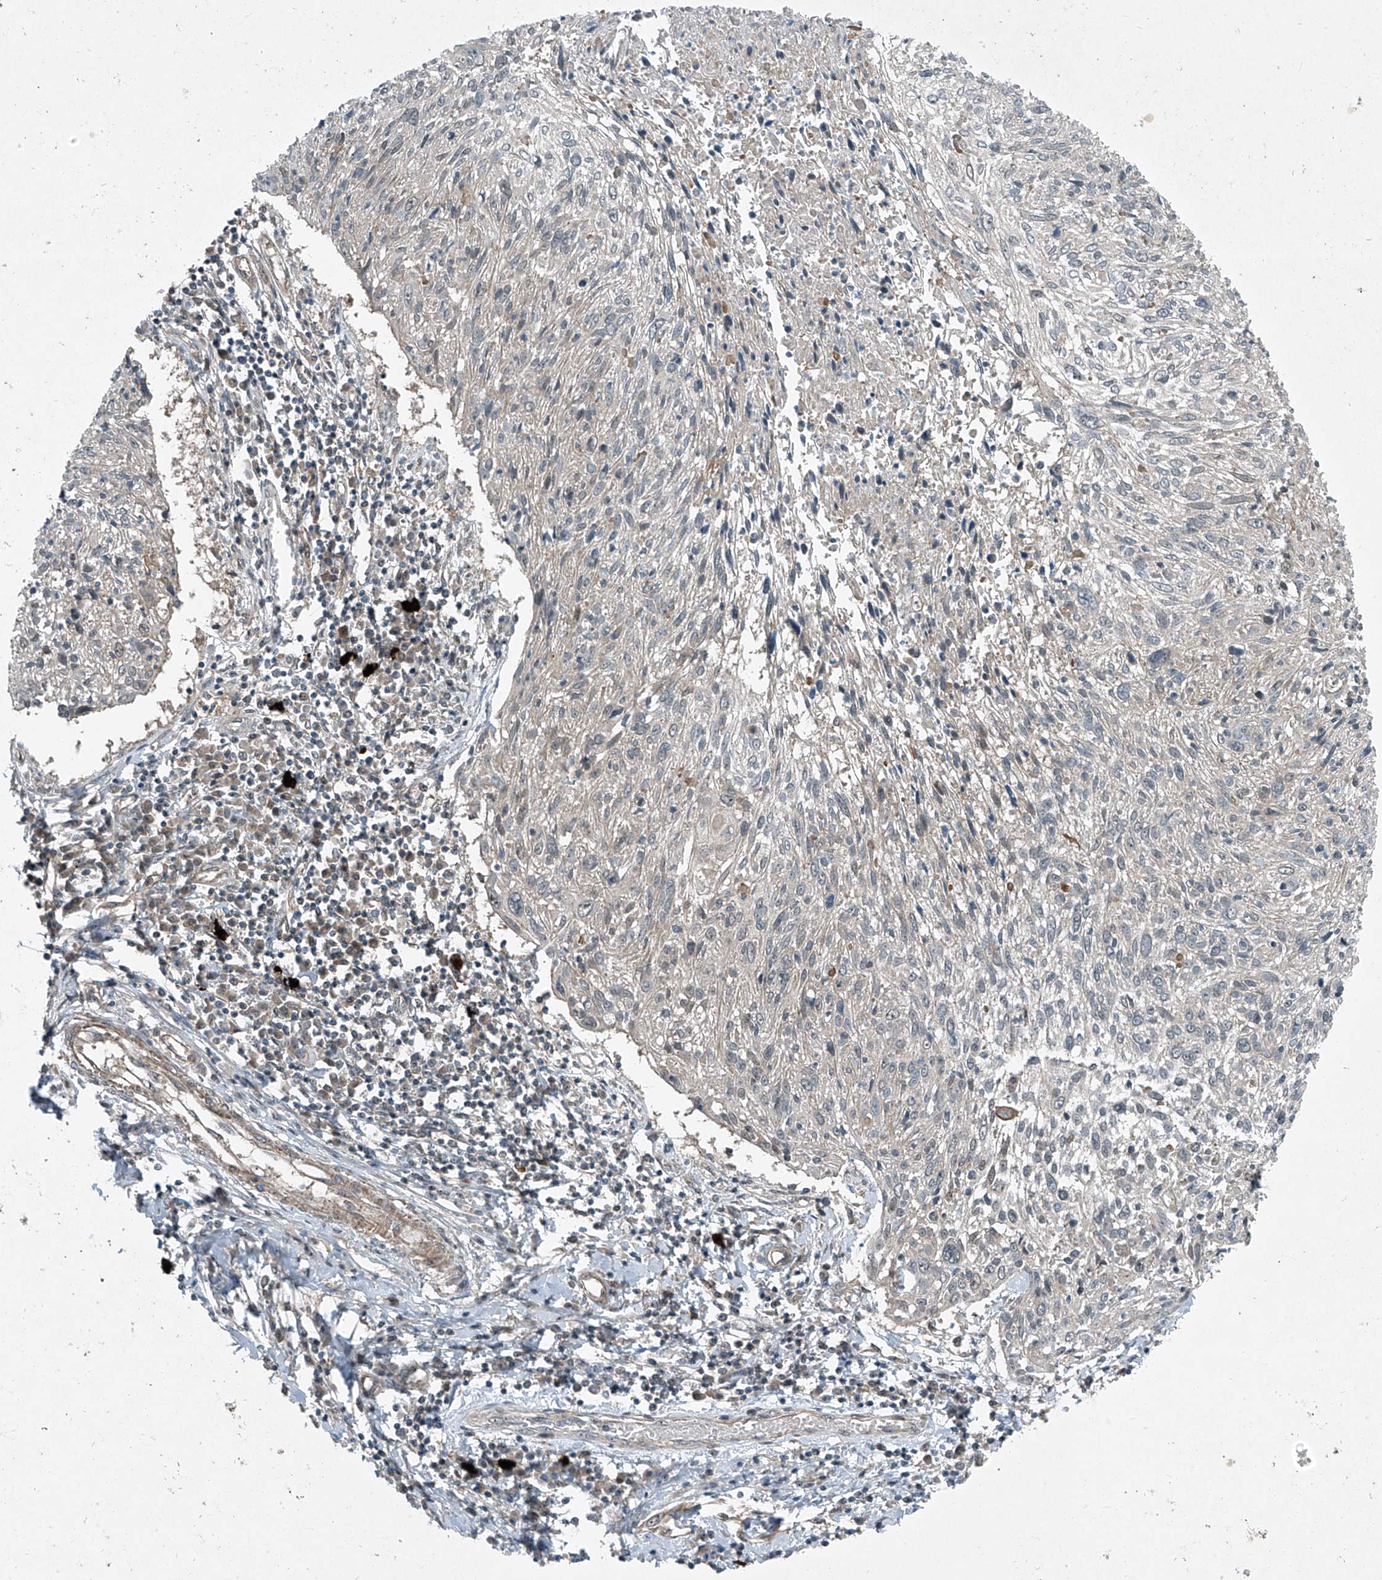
{"staining": {"intensity": "negative", "quantity": "none", "location": "none"}, "tissue": "cervical cancer", "cell_type": "Tumor cells", "image_type": "cancer", "snomed": [{"axis": "morphology", "description": "Squamous cell carcinoma, NOS"}, {"axis": "topography", "description": "Cervix"}], "caption": "Tumor cells are negative for brown protein staining in cervical squamous cell carcinoma.", "gene": "PPCS", "patient": {"sex": "female", "age": 51}}